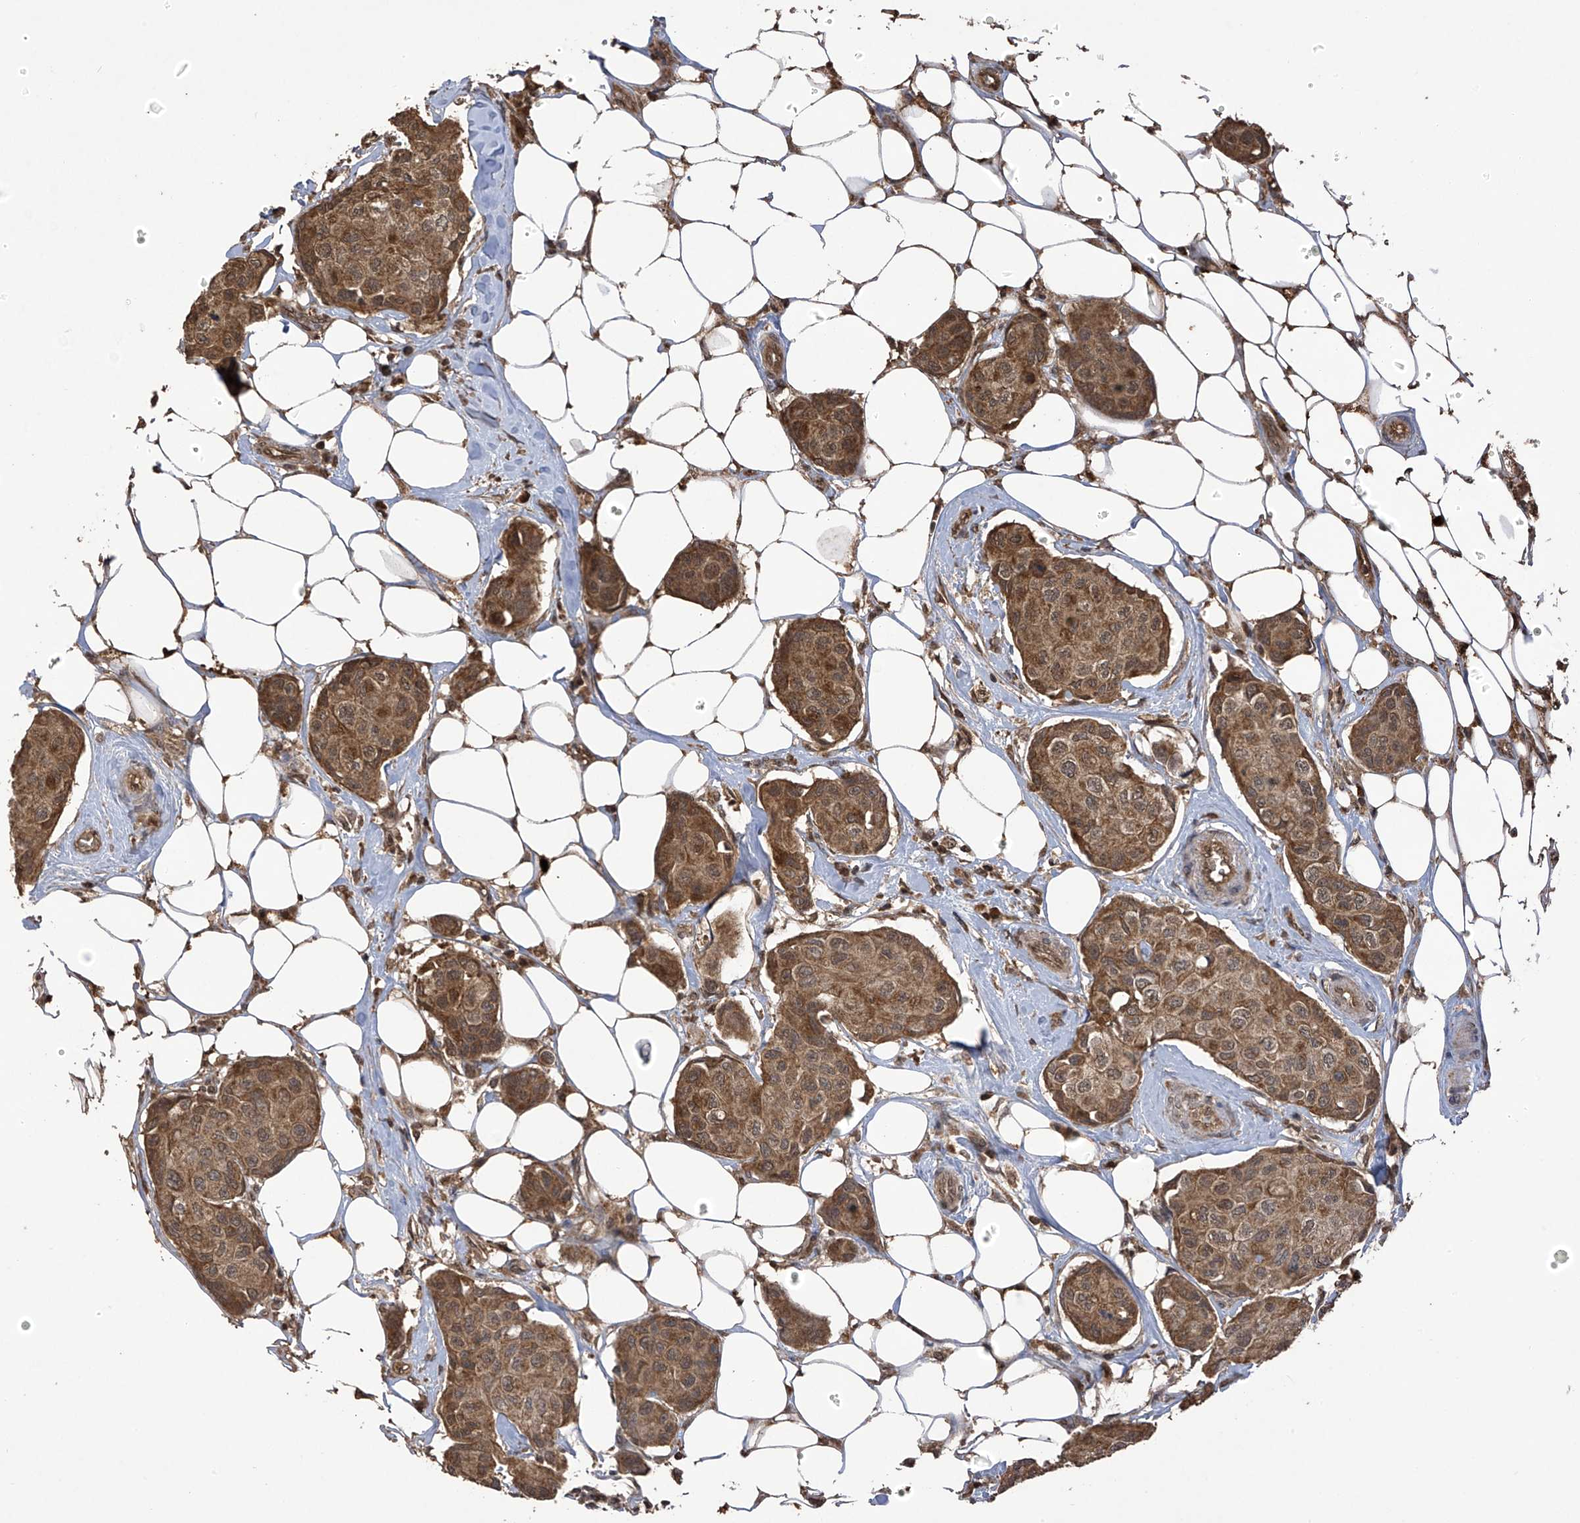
{"staining": {"intensity": "moderate", "quantity": ">75%", "location": "cytoplasmic/membranous"}, "tissue": "breast cancer", "cell_type": "Tumor cells", "image_type": "cancer", "snomed": [{"axis": "morphology", "description": "Duct carcinoma"}, {"axis": "topography", "description": "Breast"}], "caption": "This histopathology image reveals immunohistochemistry (IHC) staining of invasive ductal carcinoma (breast), with medium moderate cytoplasmic/membranous expression in about >75% of tumor cells.", "gene": "PNPT1", "patient": {"sex": "female", "age": 80}}